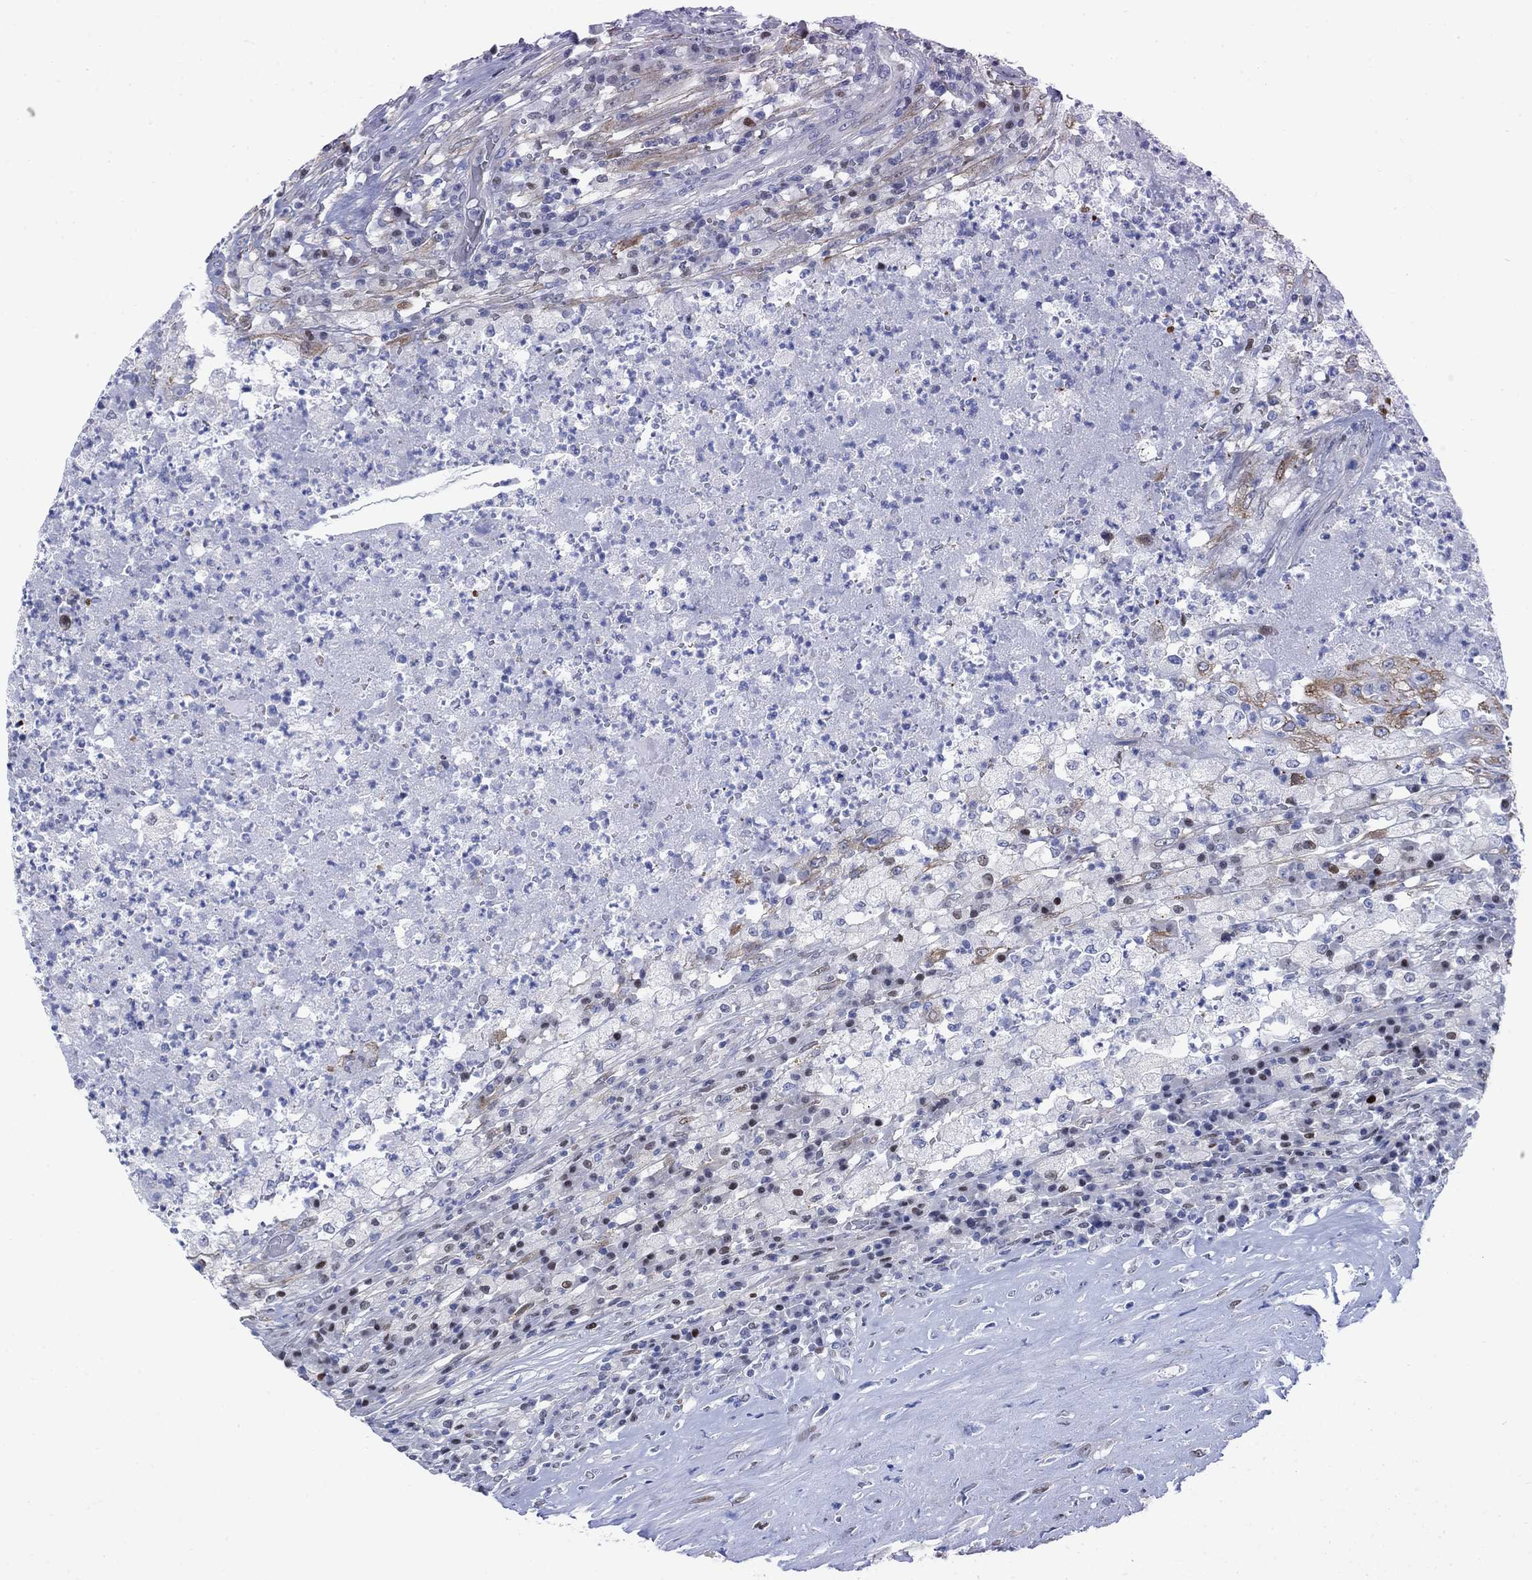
{"staining": {"intensity": "moderate", "quantity": "<25%", "location": "cytoplasmic/membranous"}, "tissue": "testis cancer", "cell_type": "Tumor cells", "image_type": "cancer", "snomed": [{"axis": "morphology", "description": "Necrosis, NOS"}, {"axis": "morphology", "description": "Carcinoma, Embryonal, NOS"}, {"axis": "topography", "description": "Testis"}], "caption": "An image showing moderate cytoplasmic/membranous expression in about <25% of tumor cells in testis cancer, as visualized by brown immunohistochemical staining.", "gene": "MYO3A", "patient": {"sex": "male", "age": 19}}